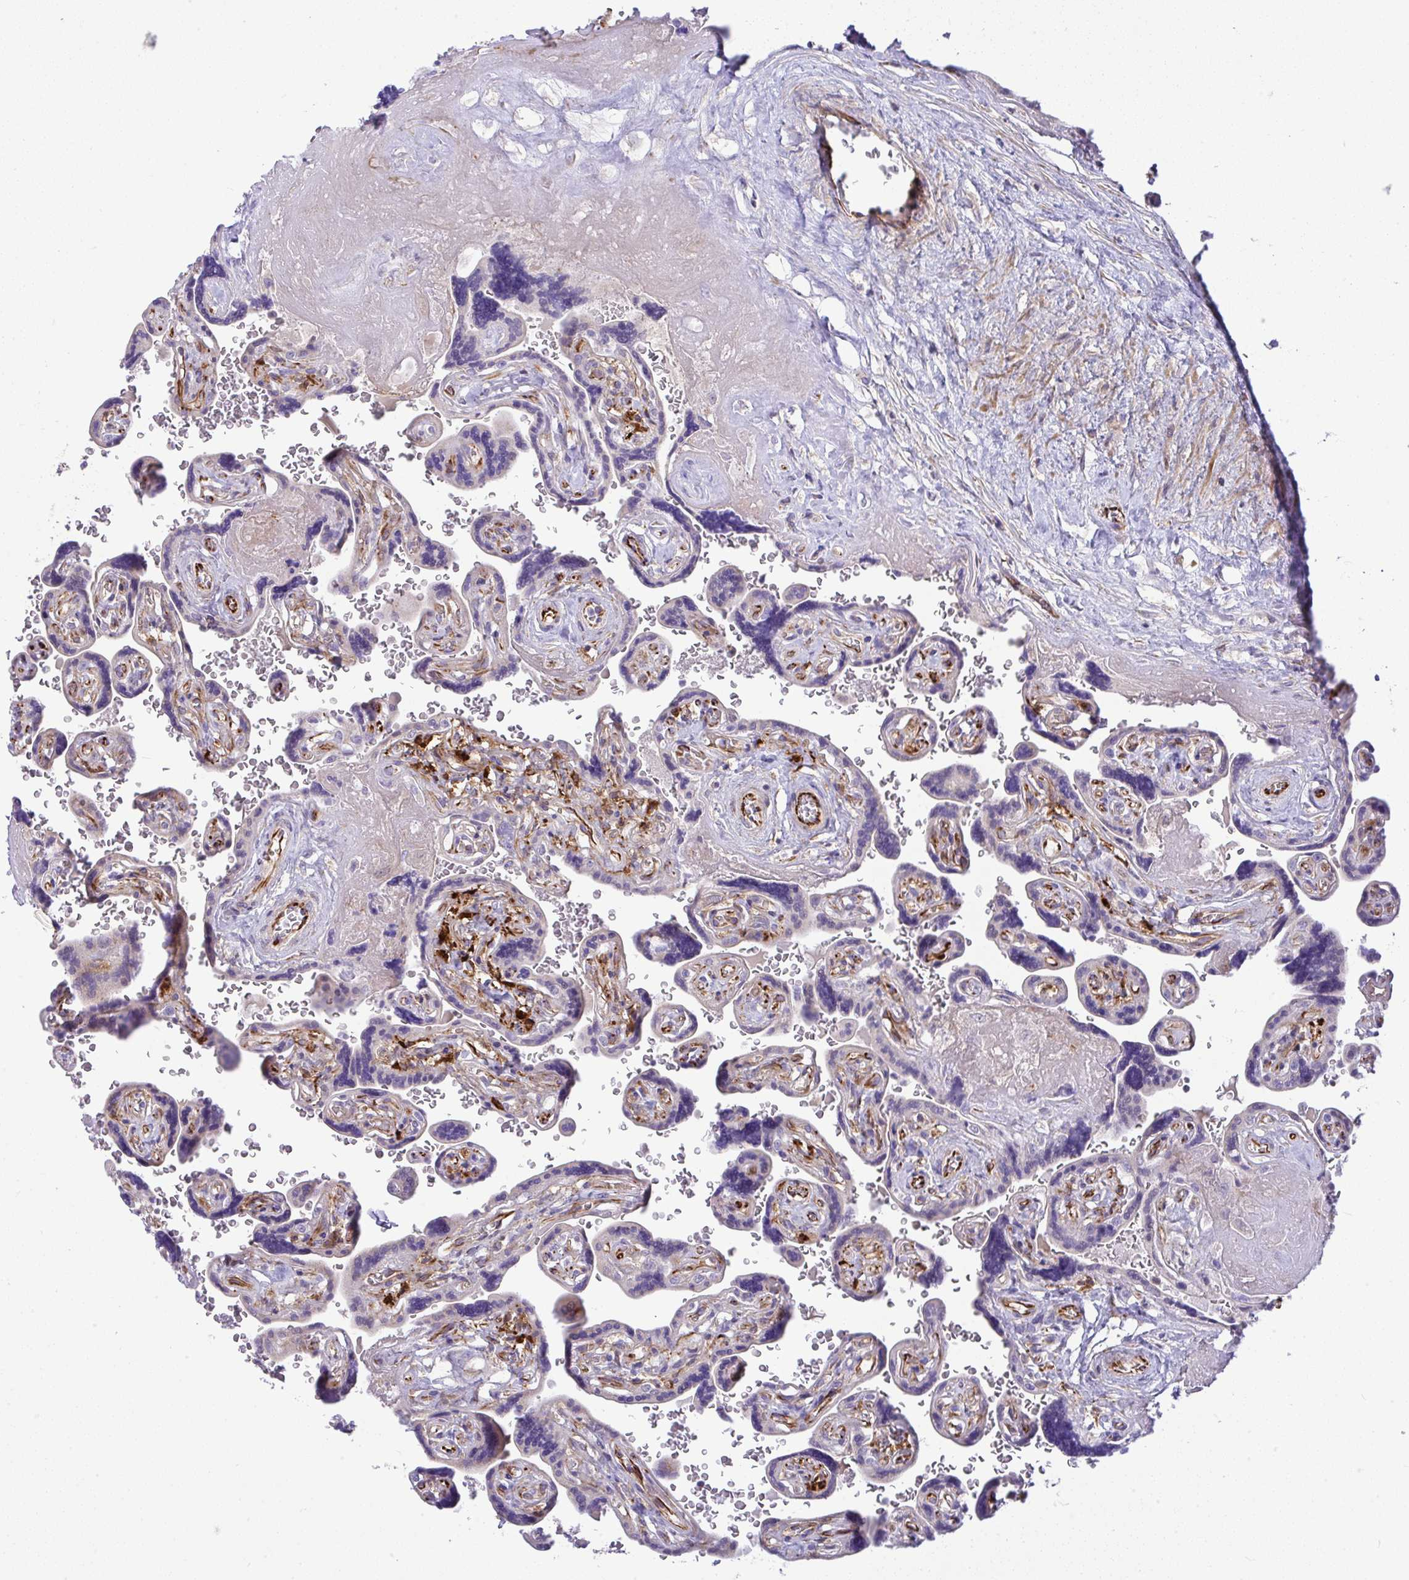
{"staining": {"intensity": "strong", "quantity": "25%-75%", "location": "cytoplasmic/membranous"}, "tissue": "placenta", "cell_type": "Decidual cells", "image_type": "normal", "snomed": [{"axis": "morphology", "description": "Normal tissue, NOS"}, {"axis": "topography", "description": "Placenta"}], "caption": "DAB (3,3'-diaminobenzidine) immunohistochemical staining of benign human placenta exhibits strong cytoplasmic/membranous protein staining in approximately 25%-75% of decidual cells.", "gene": "GRID2", "patient": {"sex": "female", "age": 32}}